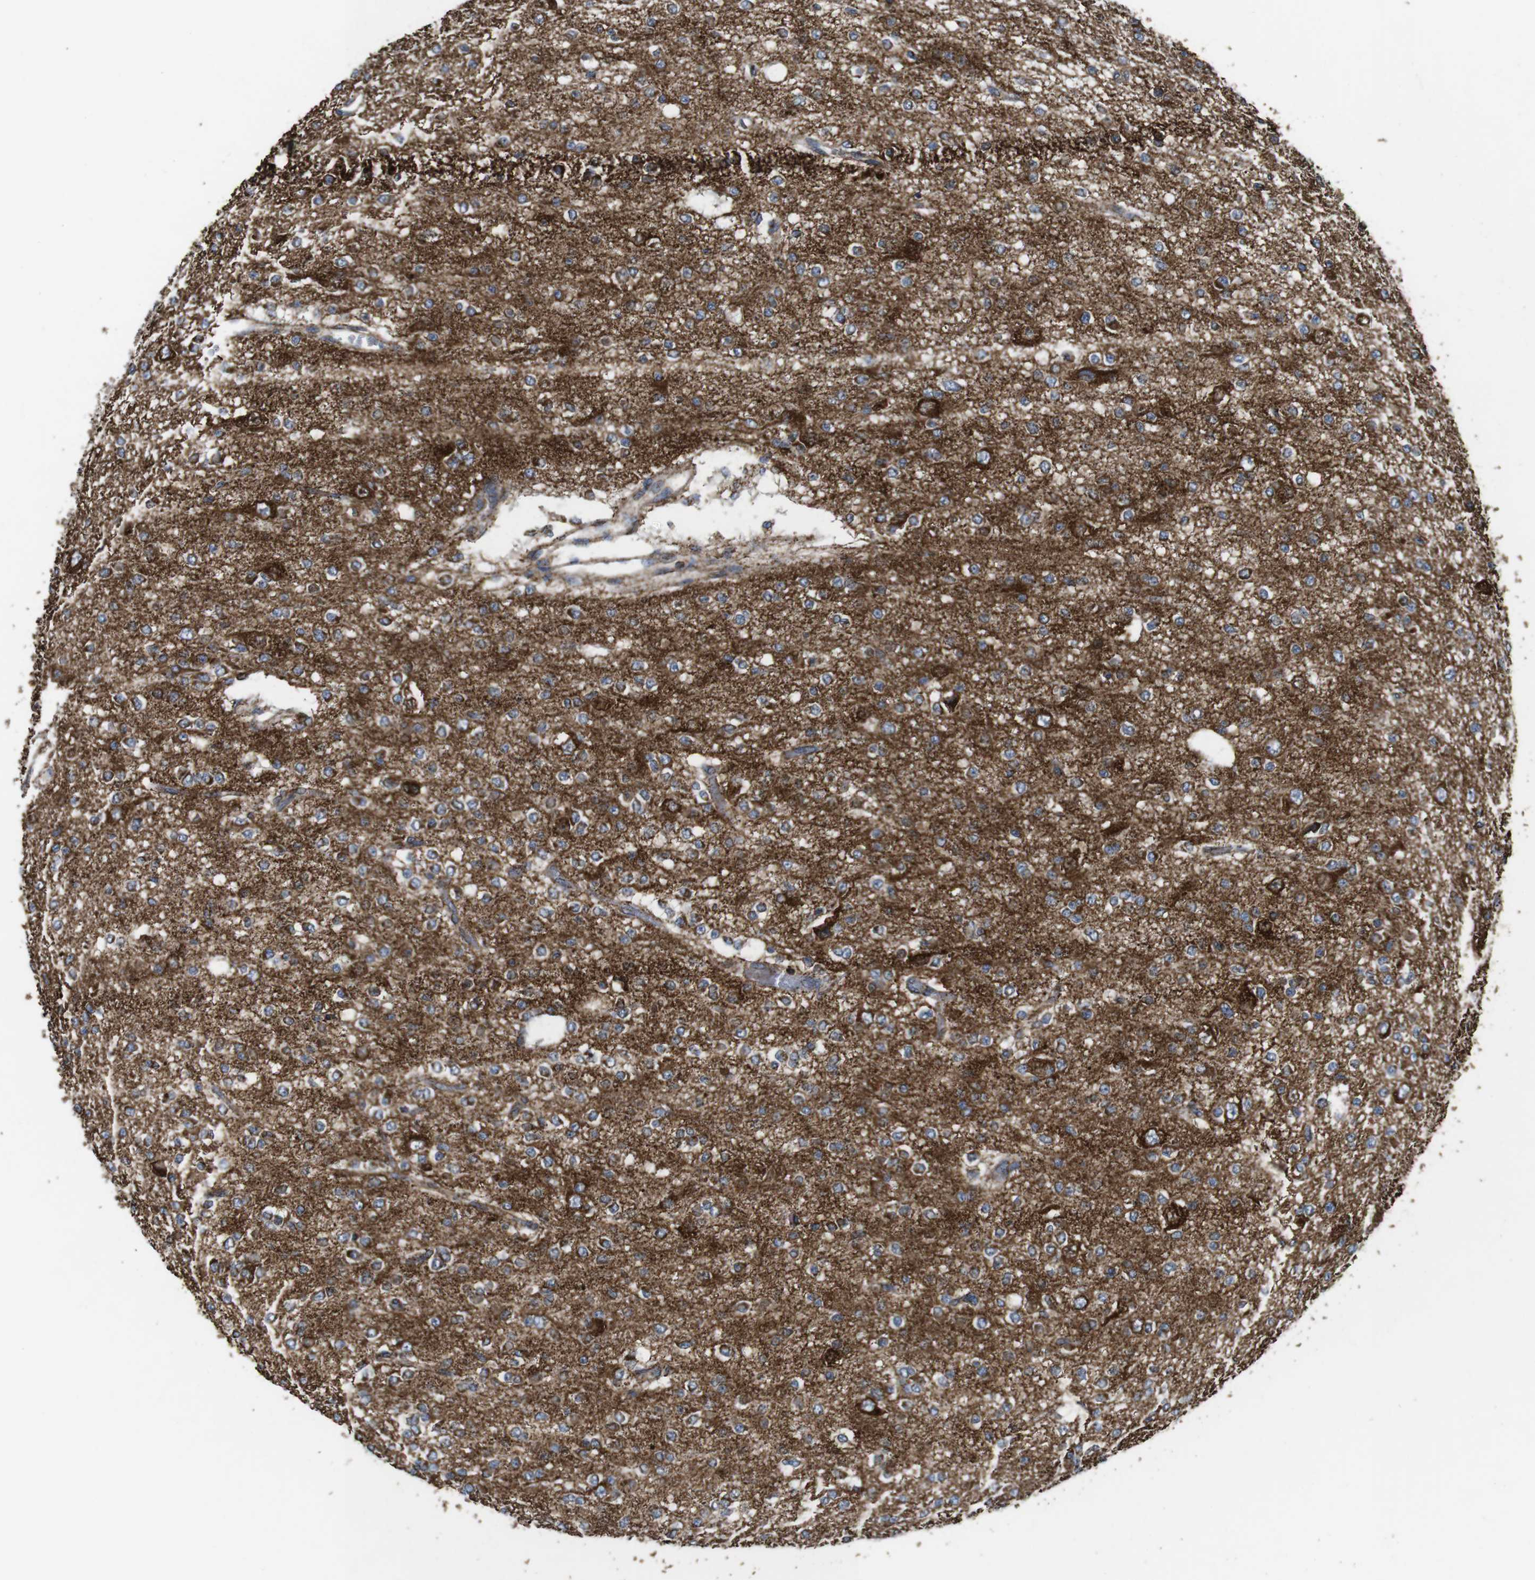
{"staining": {"intensity": "moderate", "quantity": "25%-75%", "location": "cytoplasmic/membranous"}, "tissue": "glioma", "cell_type": "Tumor cells", "image_type": "cancer", "snomed": [{"axis": "morphology", "description": "Glioma, malignant, Low grade"}, {"axis": "topography", "description": "Brain"}], "caption": "The image displays immunohistochemical staining of malignant glioma (low-grade). There is moderate cytoplasmic/membranous positivity is appreciated in about 25%-75% of tumor cells.", "gene": "HK1", "patient": {"sex": "male", "age": 38}}